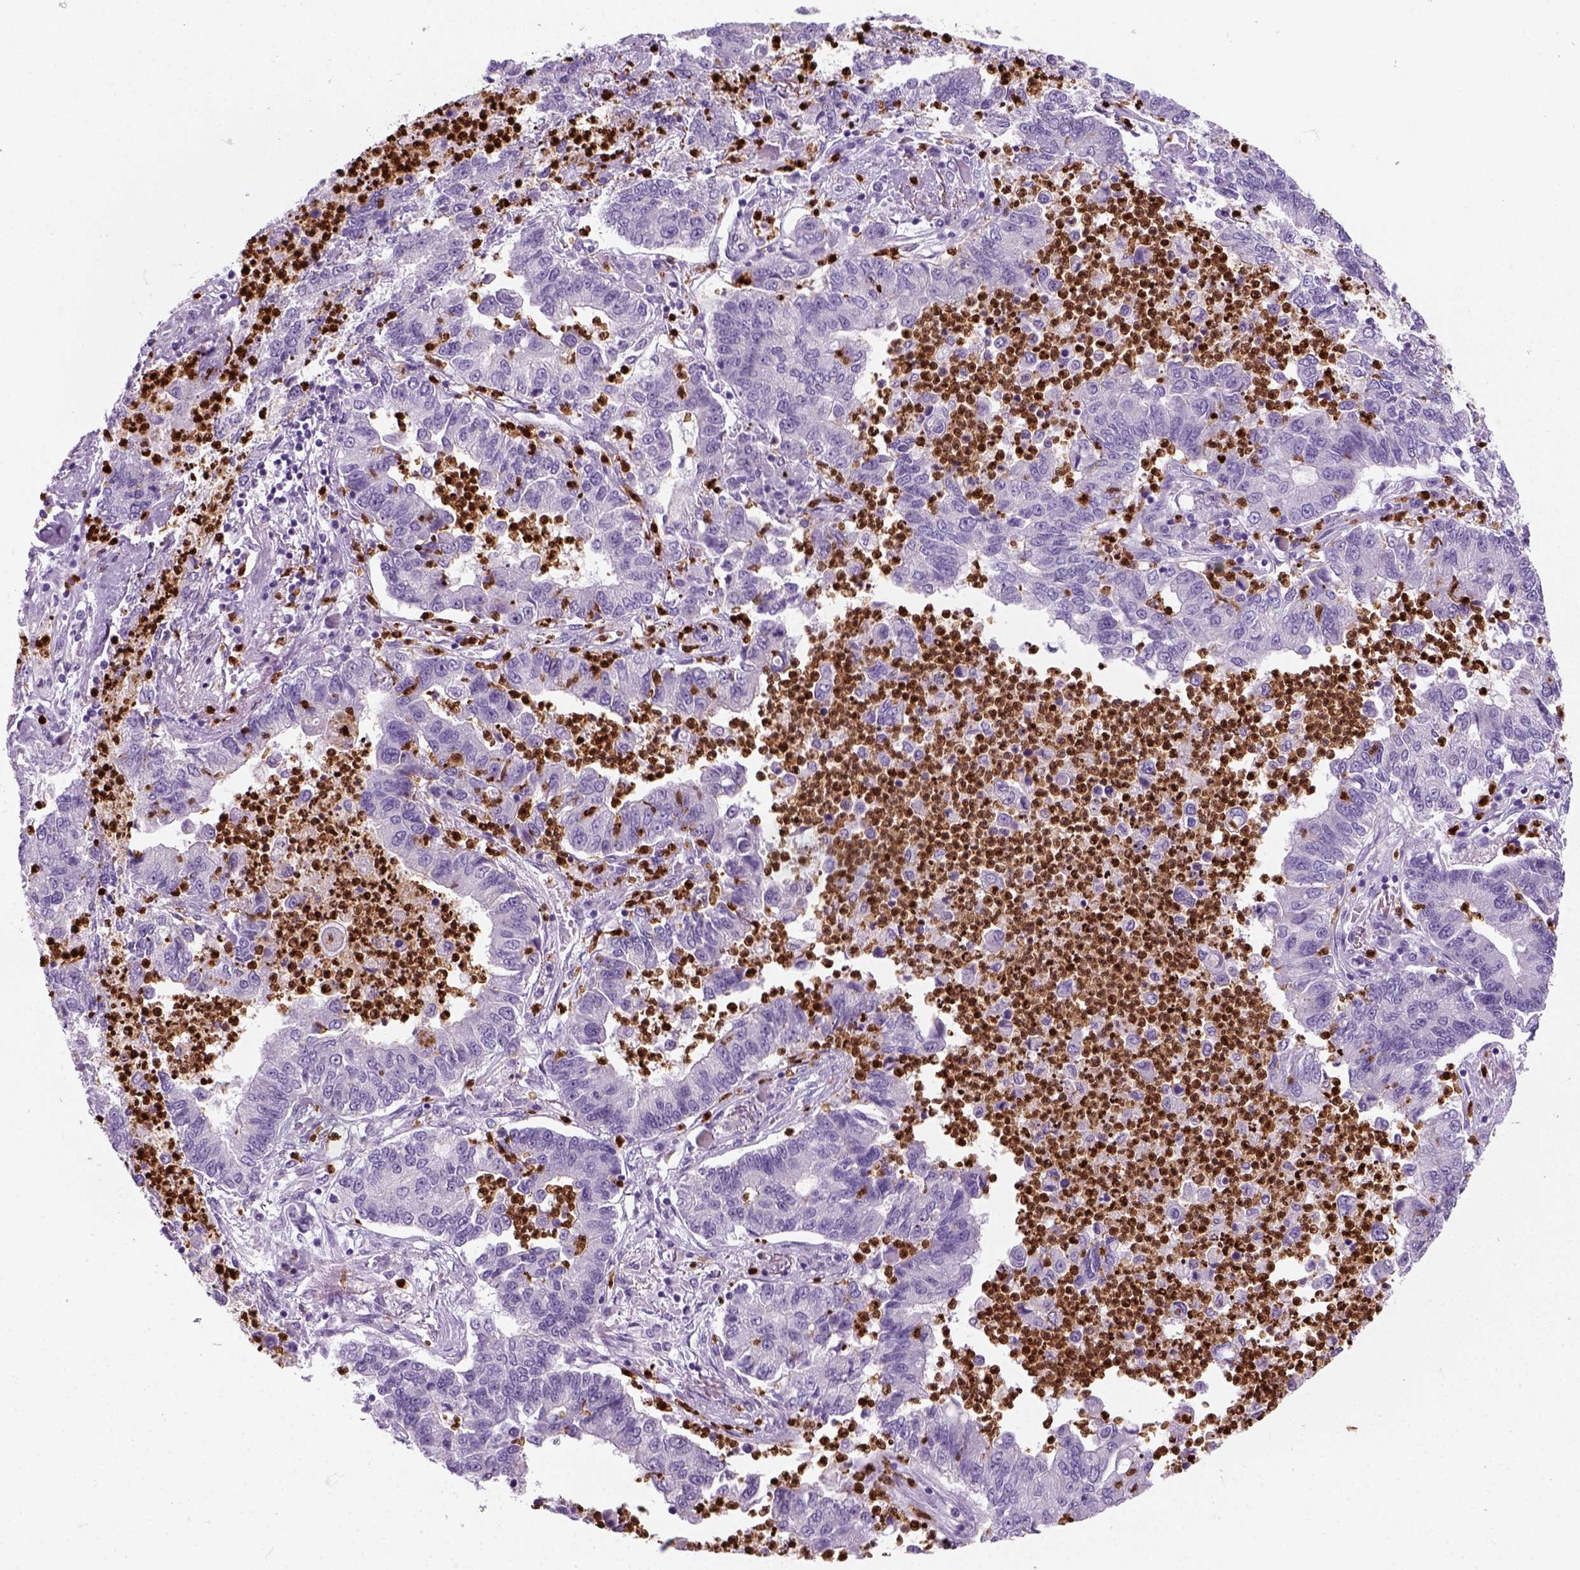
{"staining": {"intensity": "negative", "quantity": "none", "location": "none"}, "tissue": "lung cancer", "cell_type": "Tumor cells", "image_type": "cancer", "snomed": [{"axis": "morphology", "description": "Adenocarcinoma, NOS"}, {"axis": "topography", "description": "Lung"}], "caption": "Lung cancer was stained to show a protein in brown. There is no significant positivity in tumor cells.", "gene": "IL4", "patient": {"sex": "female", "age": 57}}